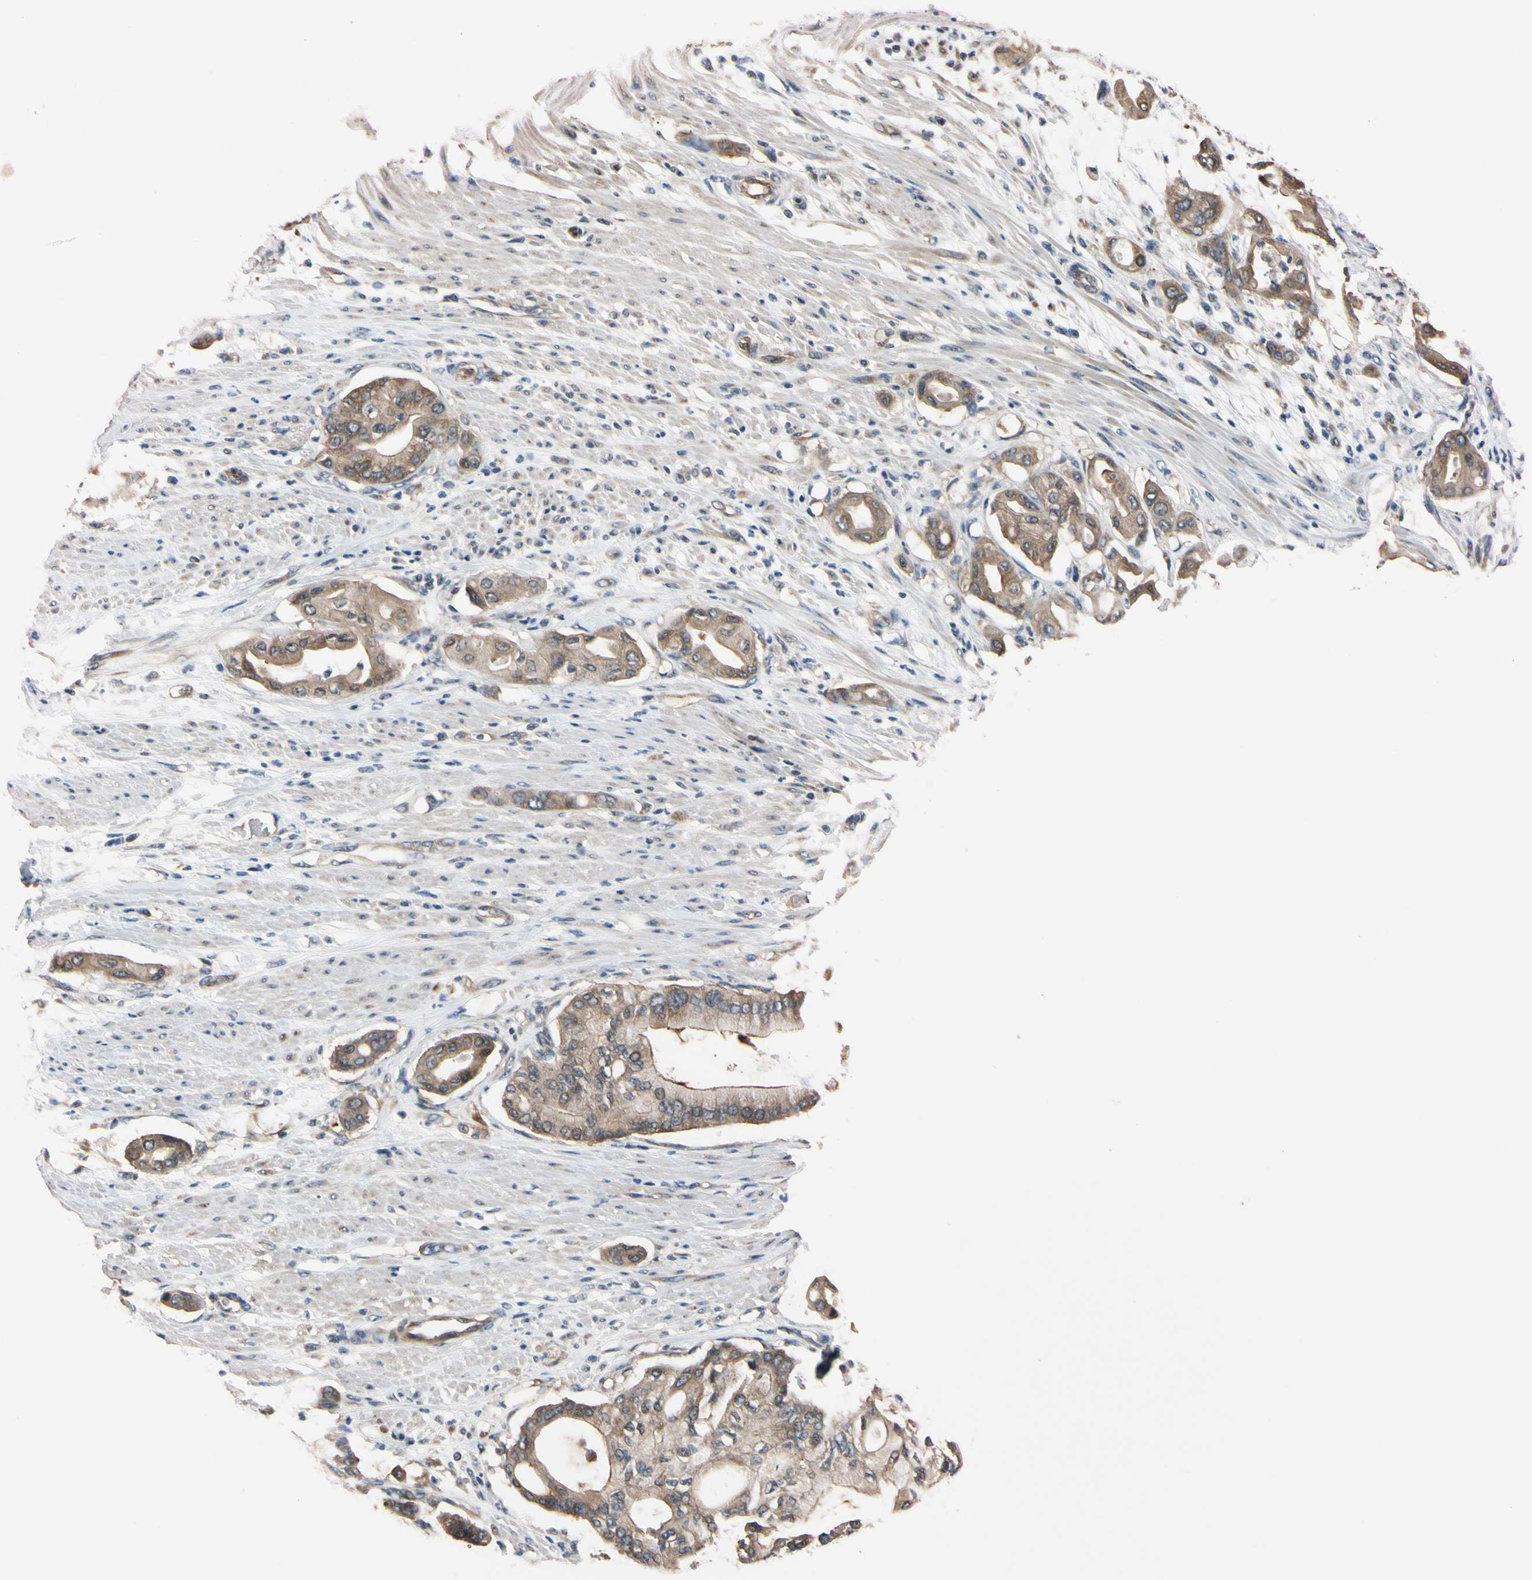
{"staining": {"intensity": "weak", "quantity": ">75%", "location": "cytoplasmic/membranous"}, "tissue": "pancreatic cancer", "cell_type": "Tumor cells", "image_type": "cancer", "snomed": [{"axis": "morphology", "description": "Adenocarcinoma, NOS"}, {"axis": "morphology", "description": "Adenocarcinoma, metastatic, NOS"}, {"axis": "topography", "description": "Lymph node"}, {"axis": "topography", "description": "Pancreas"}, {"axis": "topography", "description": "Duodenum"}], "caption": "An image of pancreatic metastatic adenocarcinoma stained for a protein reveals weak cytoplasmic/membranous brown staining in tumor cells.", "gene": "RARS1", "patient": {"sex": "female", "age": 64}}